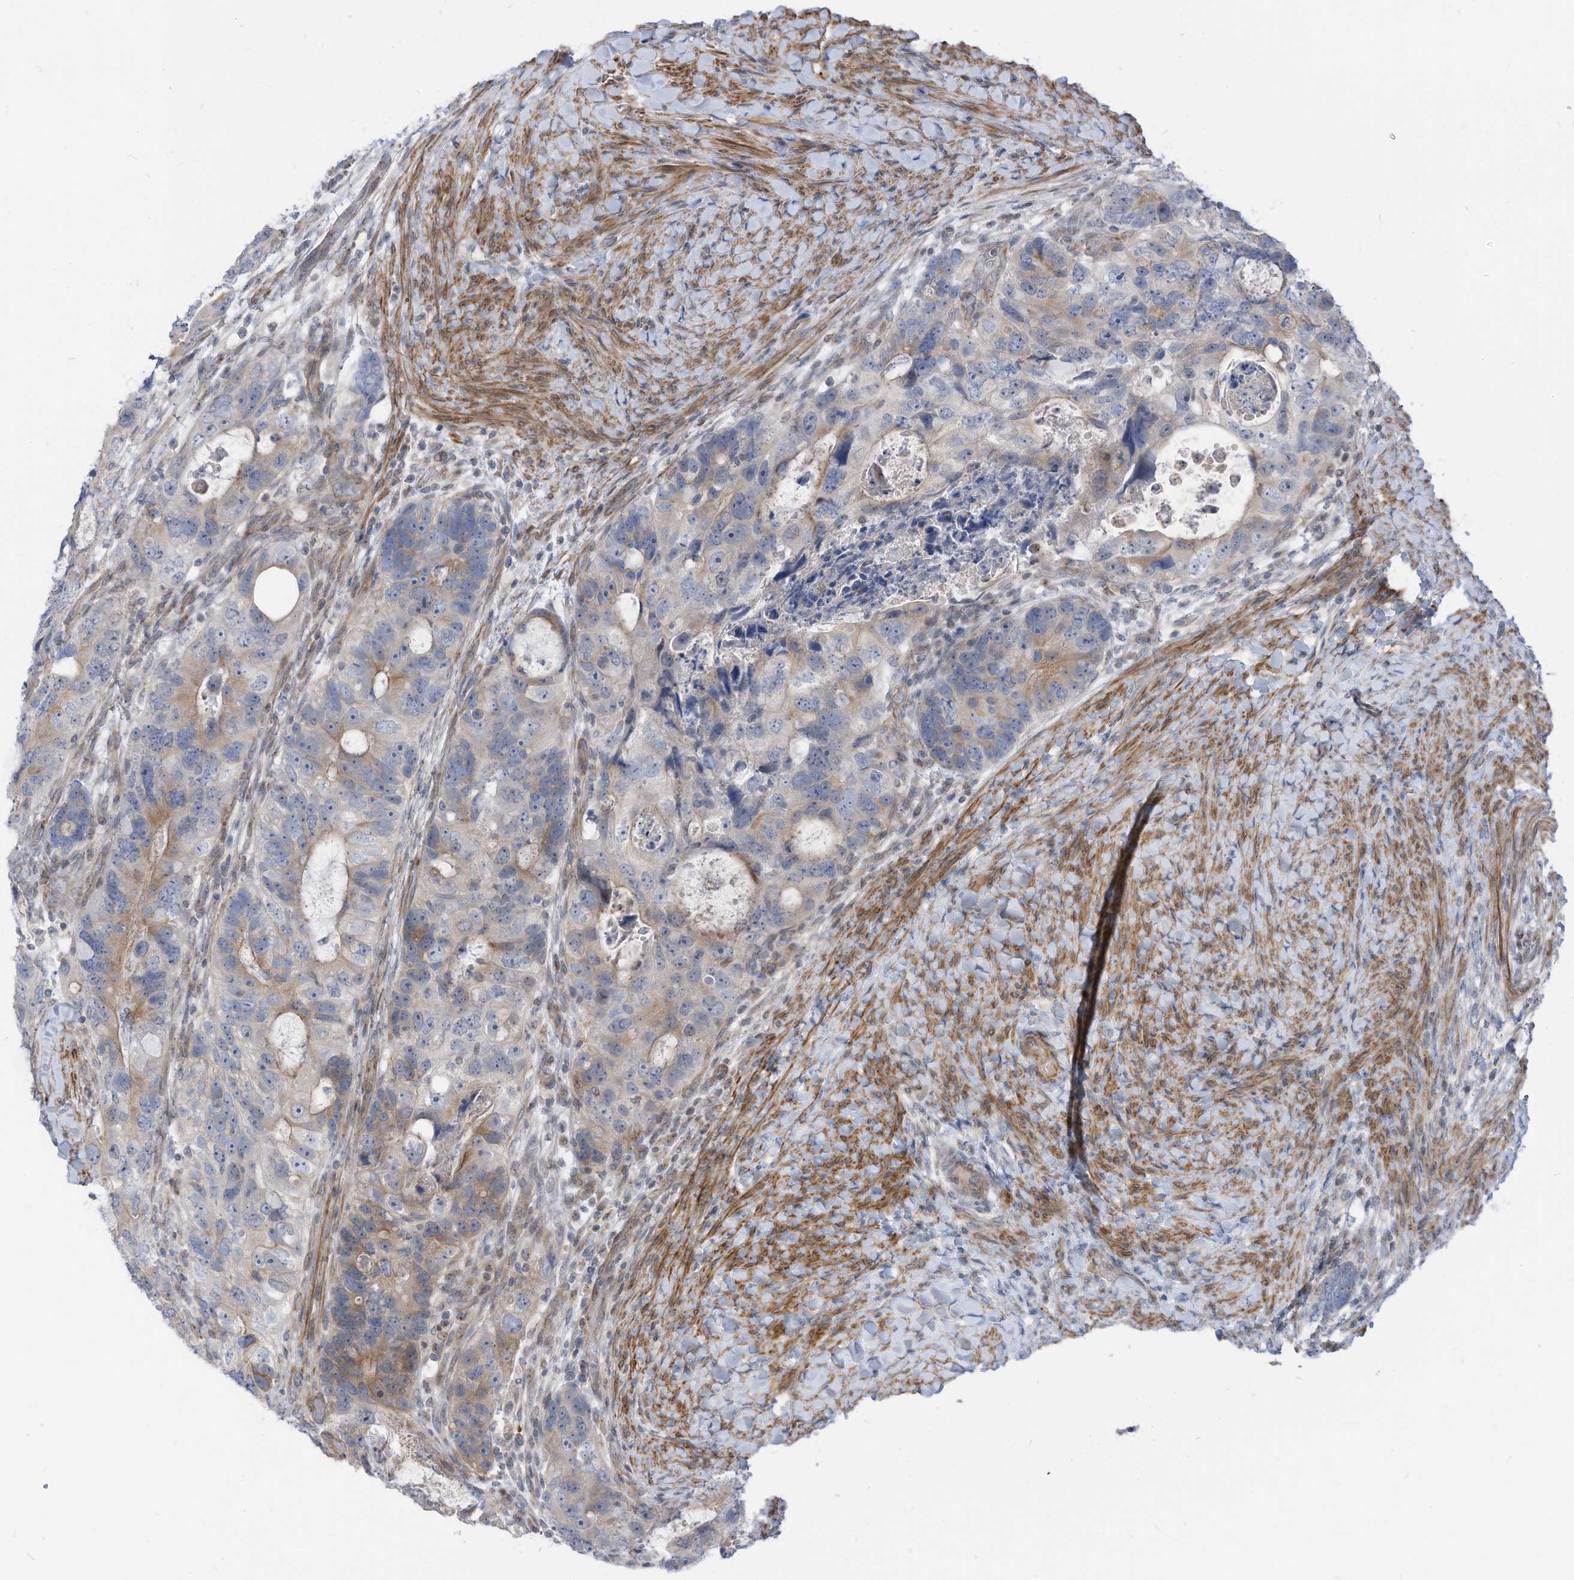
{"staining": {"intensity": "weak", "quantity": "<25%", "location": "cytoplasmic/membranous"}, "tissue": "colorectal cancer", "cell_type": "Tumor cells", "image_type": "cancer", "snomed": [{"axis": "morphology", "description": "Adenocarcinoma, NOS"}, {"axis": "topography", "description": "Rectum"}], "caption": "The histopathology image displays no significant staining in tumor cells of colorectal cancer (adenocarcinoma).", "gene": "GPATCH3", "patient": {"sex": "male", "age": 59}}